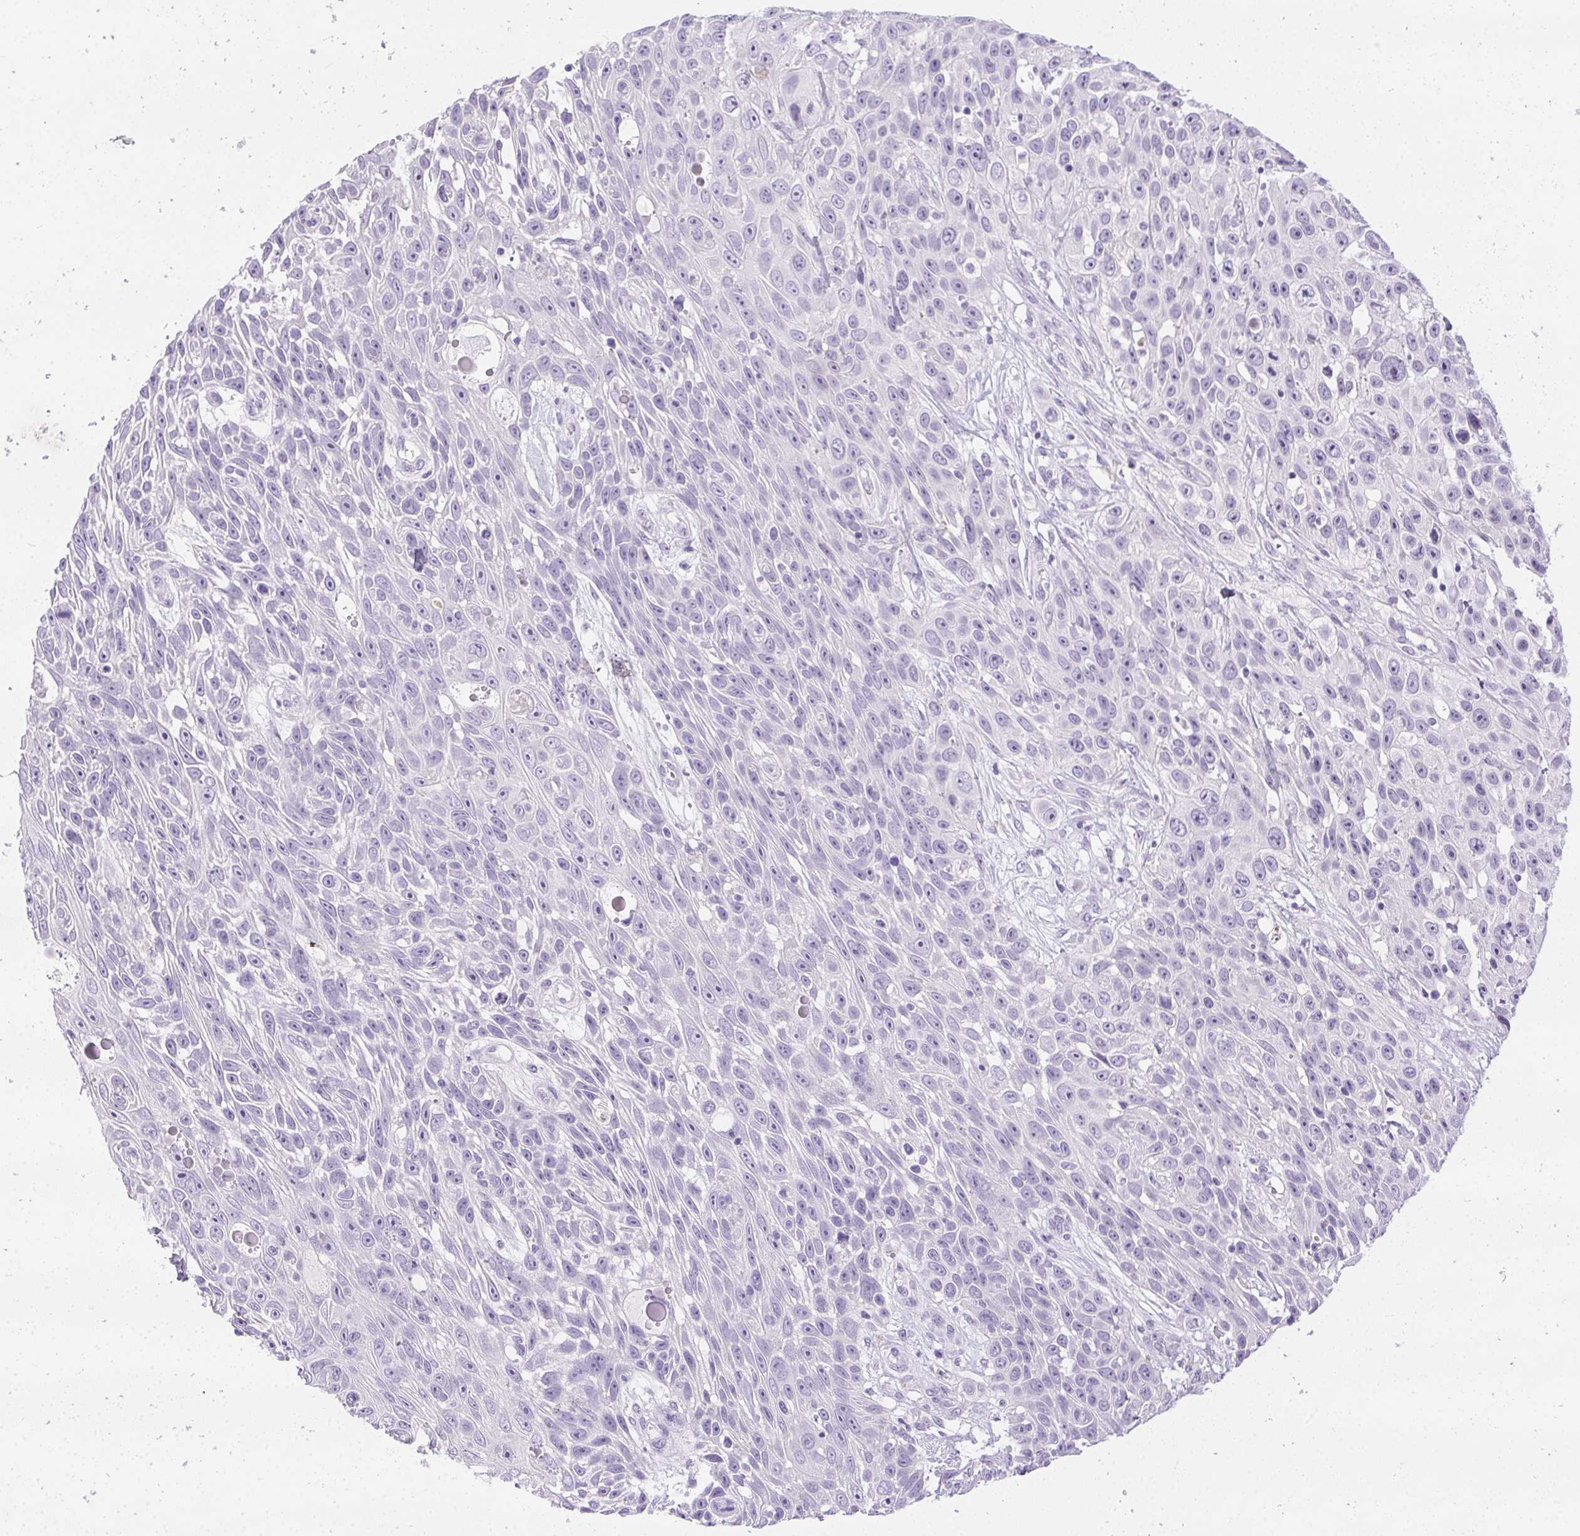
{"staining": {"intensity": "negative", "quantity": "none", "location": "none"}, "tissue": "skin cancer", "cell_type": "Tumor cells", "image_type": "cancer", "snomed": [{"axis": "morphology", "description": "Squamous cell carcinoma, NOS"}, {"axis": "topography", "description": "Skin"}], "caption": "The image reveals no significant expression in tumor cells of skin cancer (squamous cell carcinoma).", "gene": "C20orf85", "patient": {"sex": "male", "age": 82}}